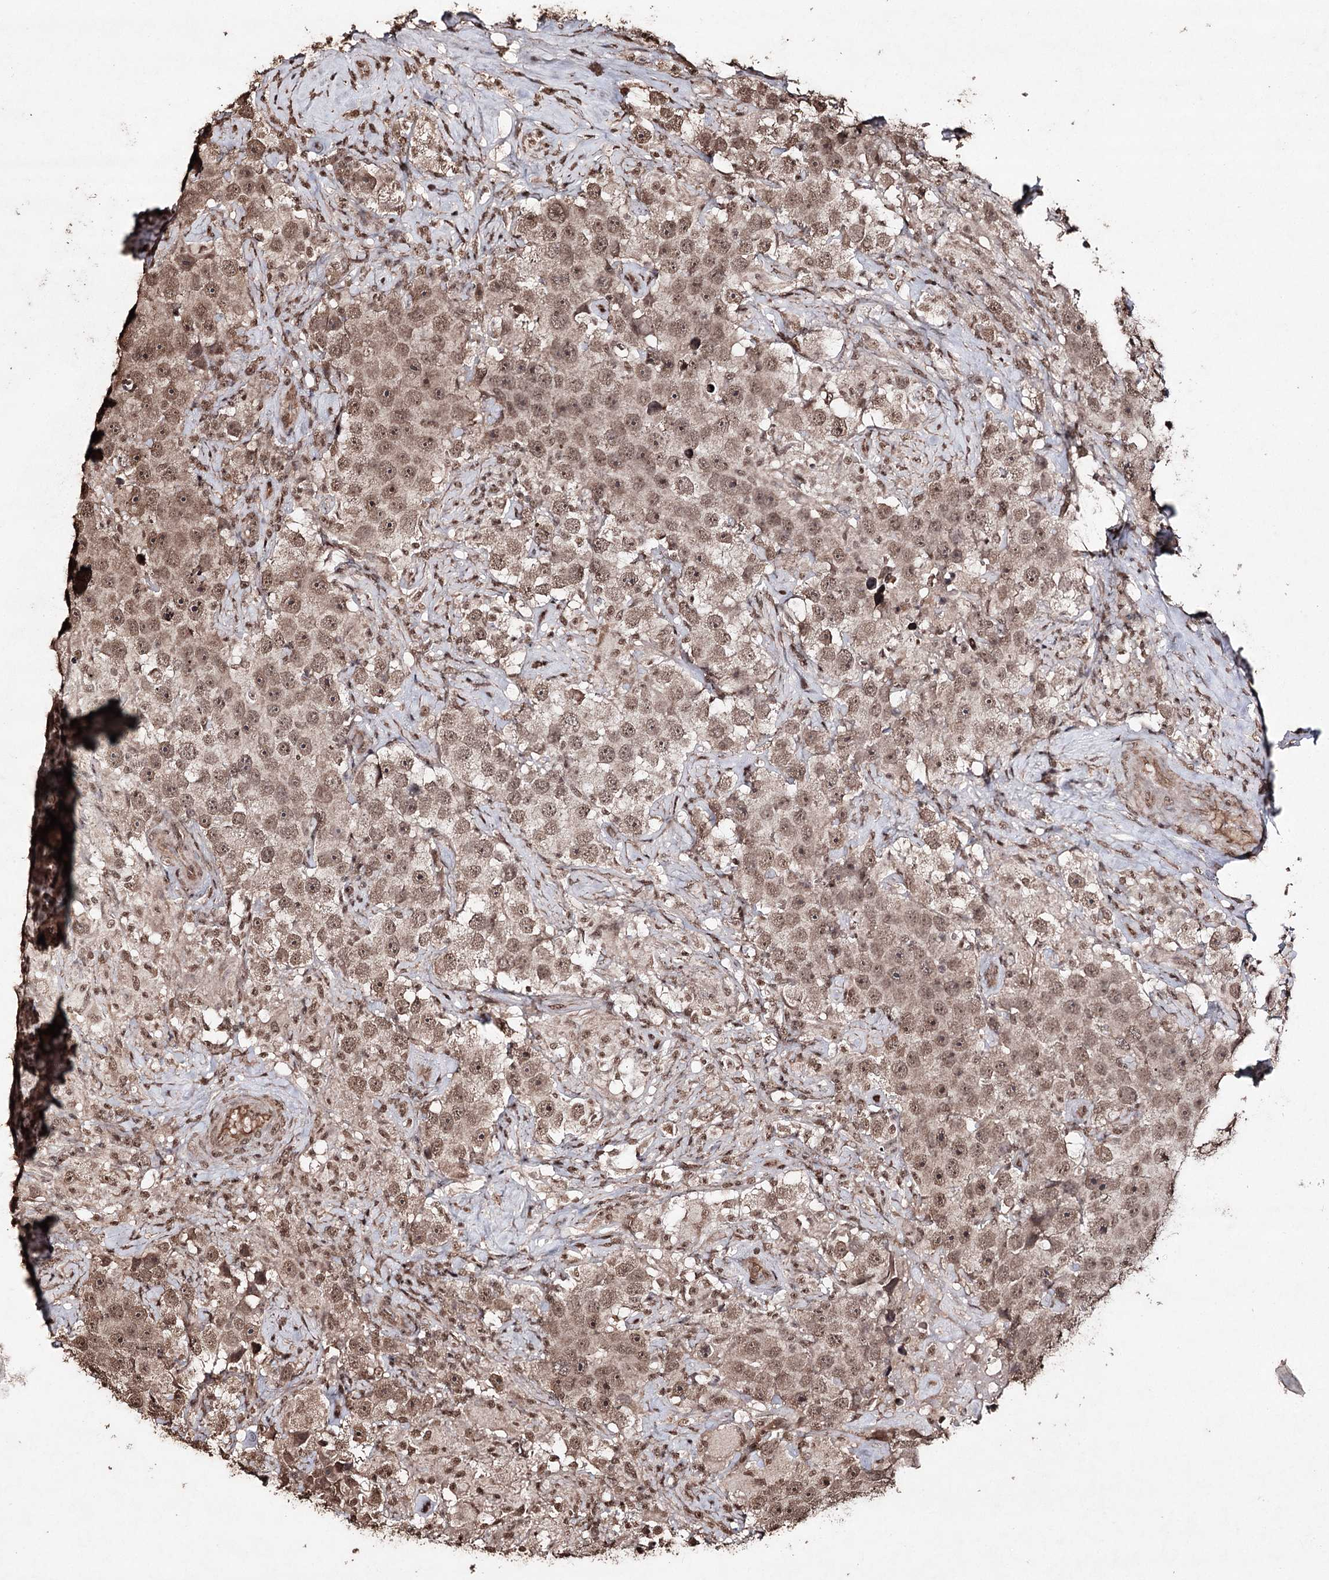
{"staining": {"intensity": "moderate", "quantity": ">75%", "location": "nuclear"}, "tissue": "testis cancer", "cell_type": "Tumor cells", "image_type": "cancer", "snomed": [{"axis": "morphology", "description": "Seminoma, NOS"}, {"axis": "topography", "description": "Testis"}], "caption": "Protein staining shows moderate nuclear staining in about >75% of tumor cells in testis cancer (seminoma).", "gene": "ATG14", "patient": {"sex": "male", "age": 49}}